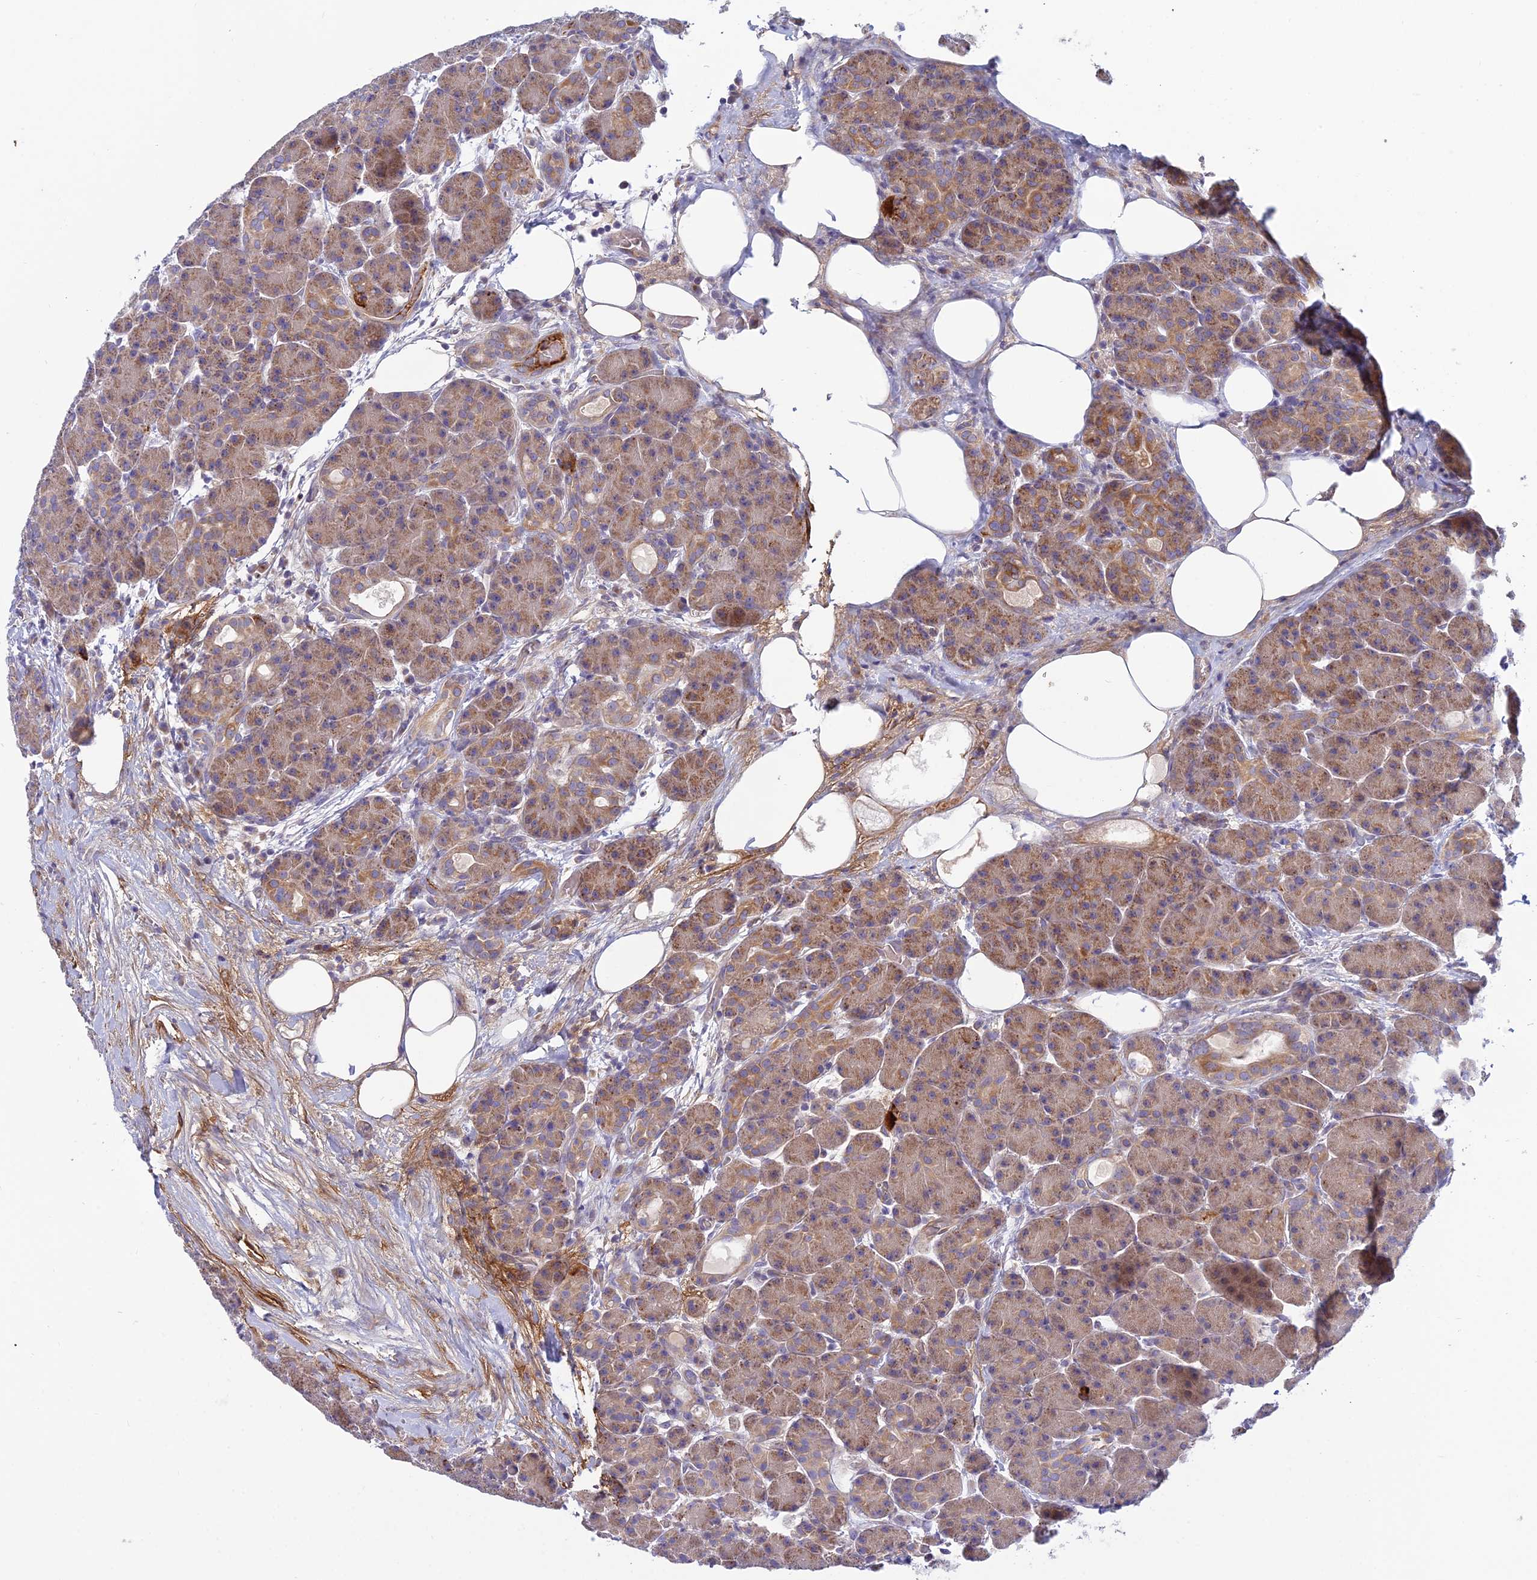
{"staining": {"intensity": "moderate", "quantity": ">75%", "location": "cytoplasmic/membranous"}, "tissue": "pancreas", "cell_type": "Exocrine glandular cells", "image_type": "normal", "snomed": [{"axis": "morphology", "description": "Normal tissue, NOS"}, {"axis": "topography", "description": "Pancreas"}], "caption": "Moderate cytoplasmic/membranous expression is appreciated in approximately >75% of exocrine glandular cells in normal pancreas.", "gene": "DUS2", "patient": {"sex": "male", "age": 63}}